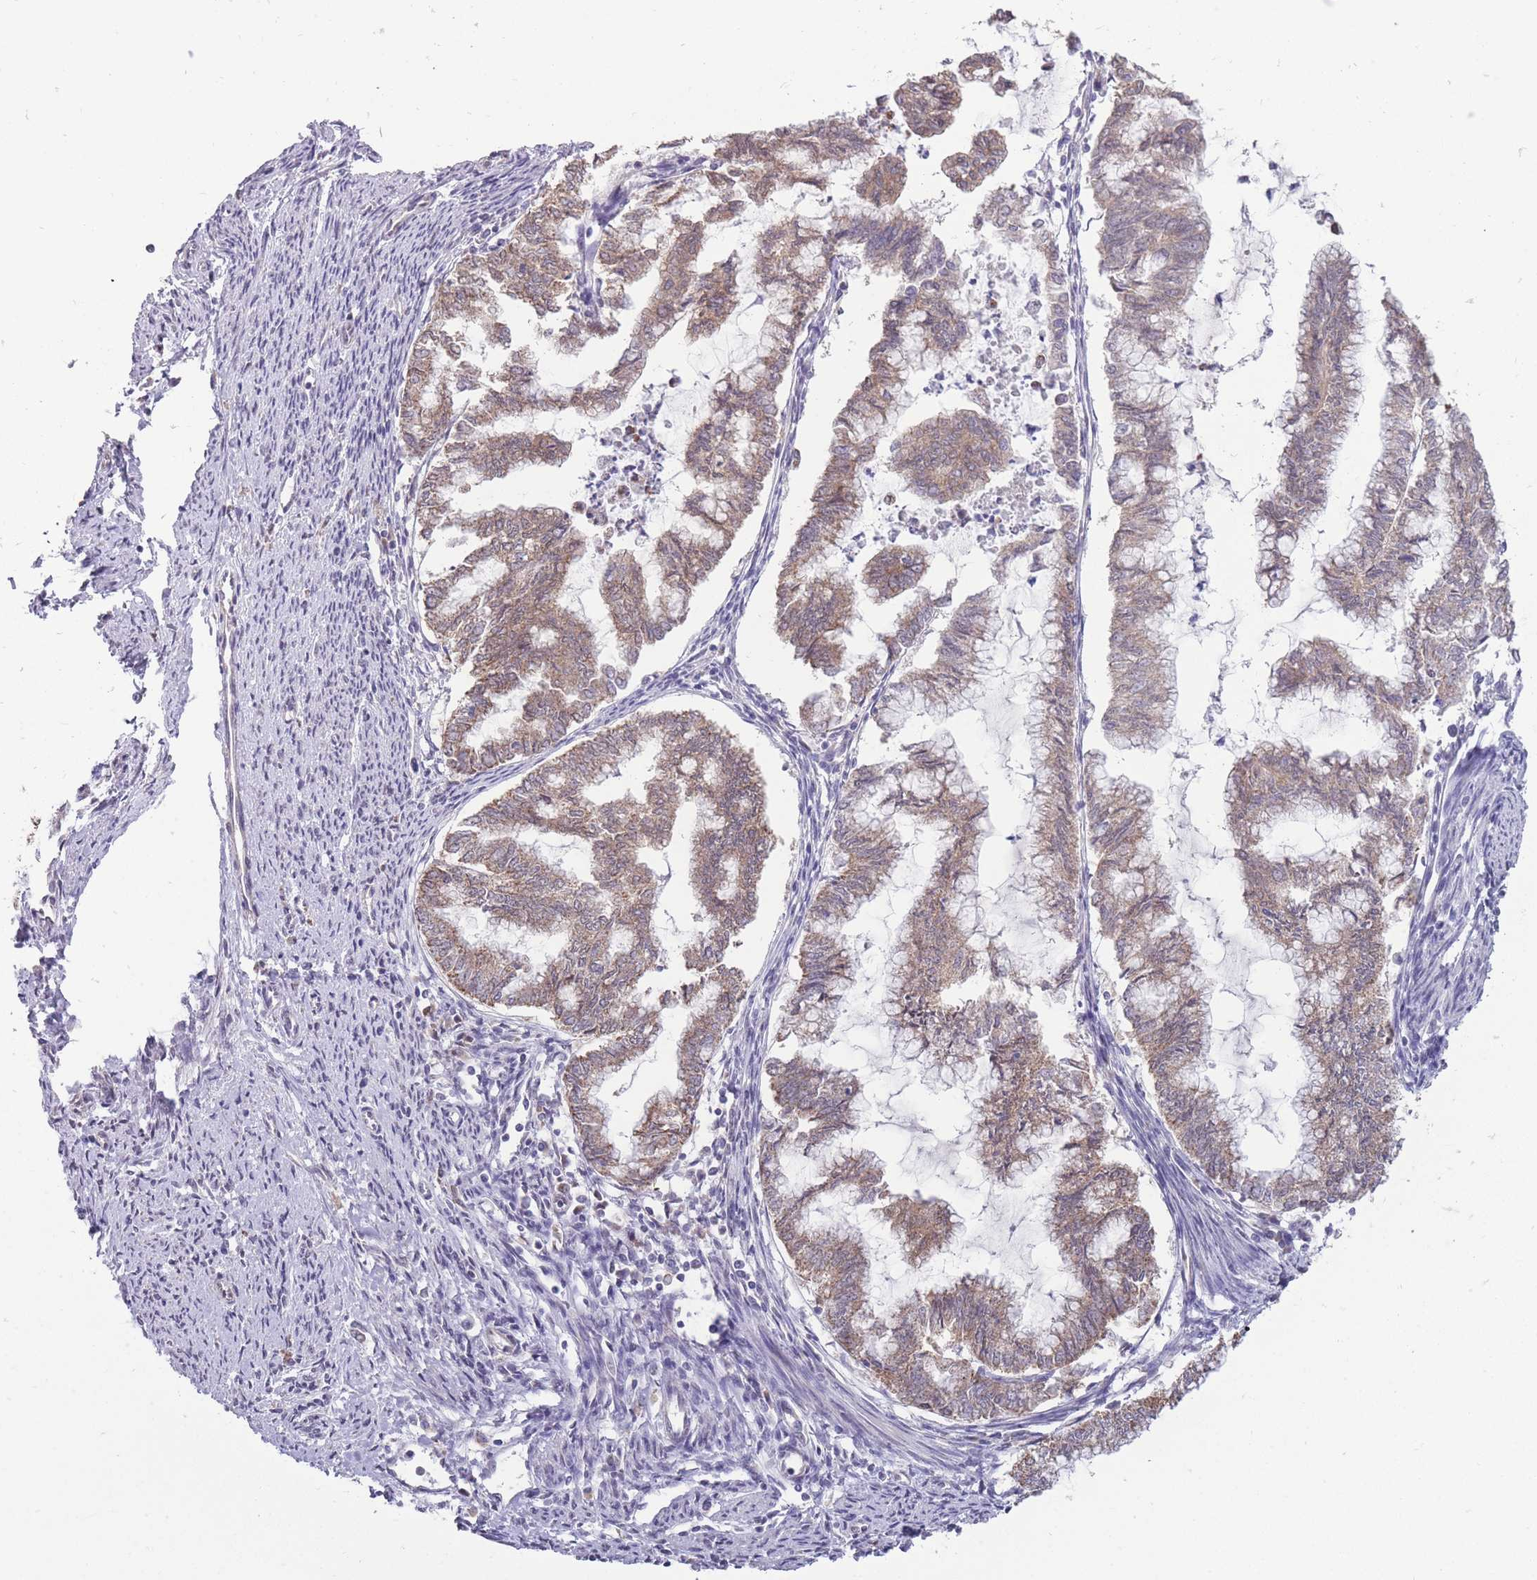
{"staining": {"intensity": "moderate", "quantity": ">75%", "location": "cytoplasmic/membranous"}, "tissue": "endometrial cancer", "cell_type": "Tumor cells", "image_type": "cancer", "snomed": [{"axis": "morphology", "description": "Adenocarcinoma, NOS"}, {"axis": "topography", "description": "Endometrium"}], "caption": "IHC micrograph of adenocarcinoma (endometrial) stained for a protein (brown), which shows medium levels of moderate cytoplasmic/membranous positivity in approximately >75% of tumor cells.", "gene": "NELL1", "patient": {"sex": "female", "age": 79}}